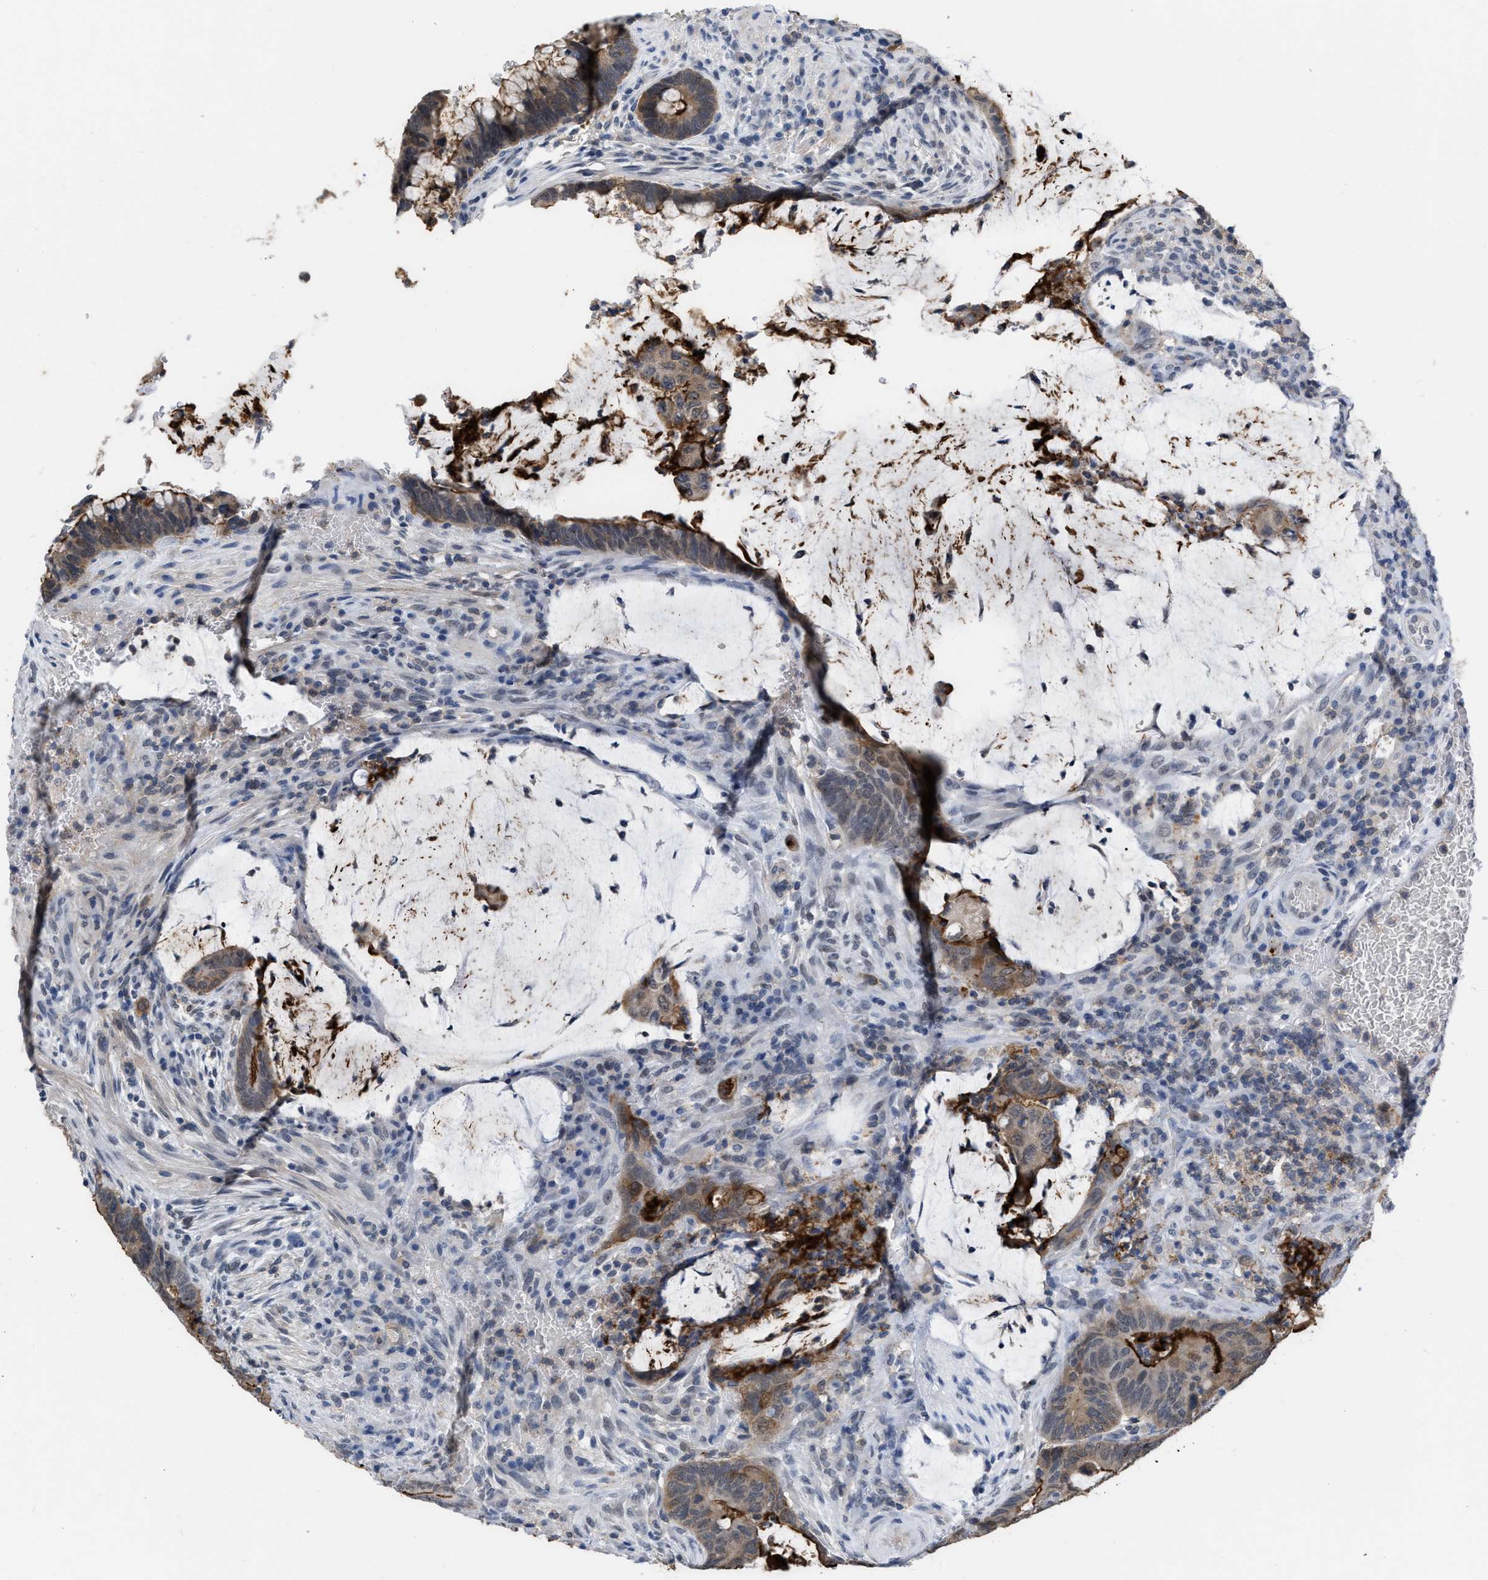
{"staining": {"intensity": "moderate", "quantity": ">75%", "location": "cytoplasmic/membranous"}, "tissue": "colorectal cancer", "cell_type": "Tumor cells", "image_type": "cancer", "snomed": [{"axis": "morphology", "description": "Normal tissue, NOS"}, {"axis": "morphology", "description": "Adenocarcinoma, NOS"}, {"axis": "topography", "description": "Rectum"}, {"axis": "topography", "description": "Peripheral nerve tissue"}], "caption": "This micrograph demonstrates immunohistochemistry (IHC) staining of colorectal cancer, with medium moderate cytoplasmic/membranous positivity in about >75% of tumor cells.", "gene": "BAIAP2L1", "patient": {"sex": "male", "age": 92}}